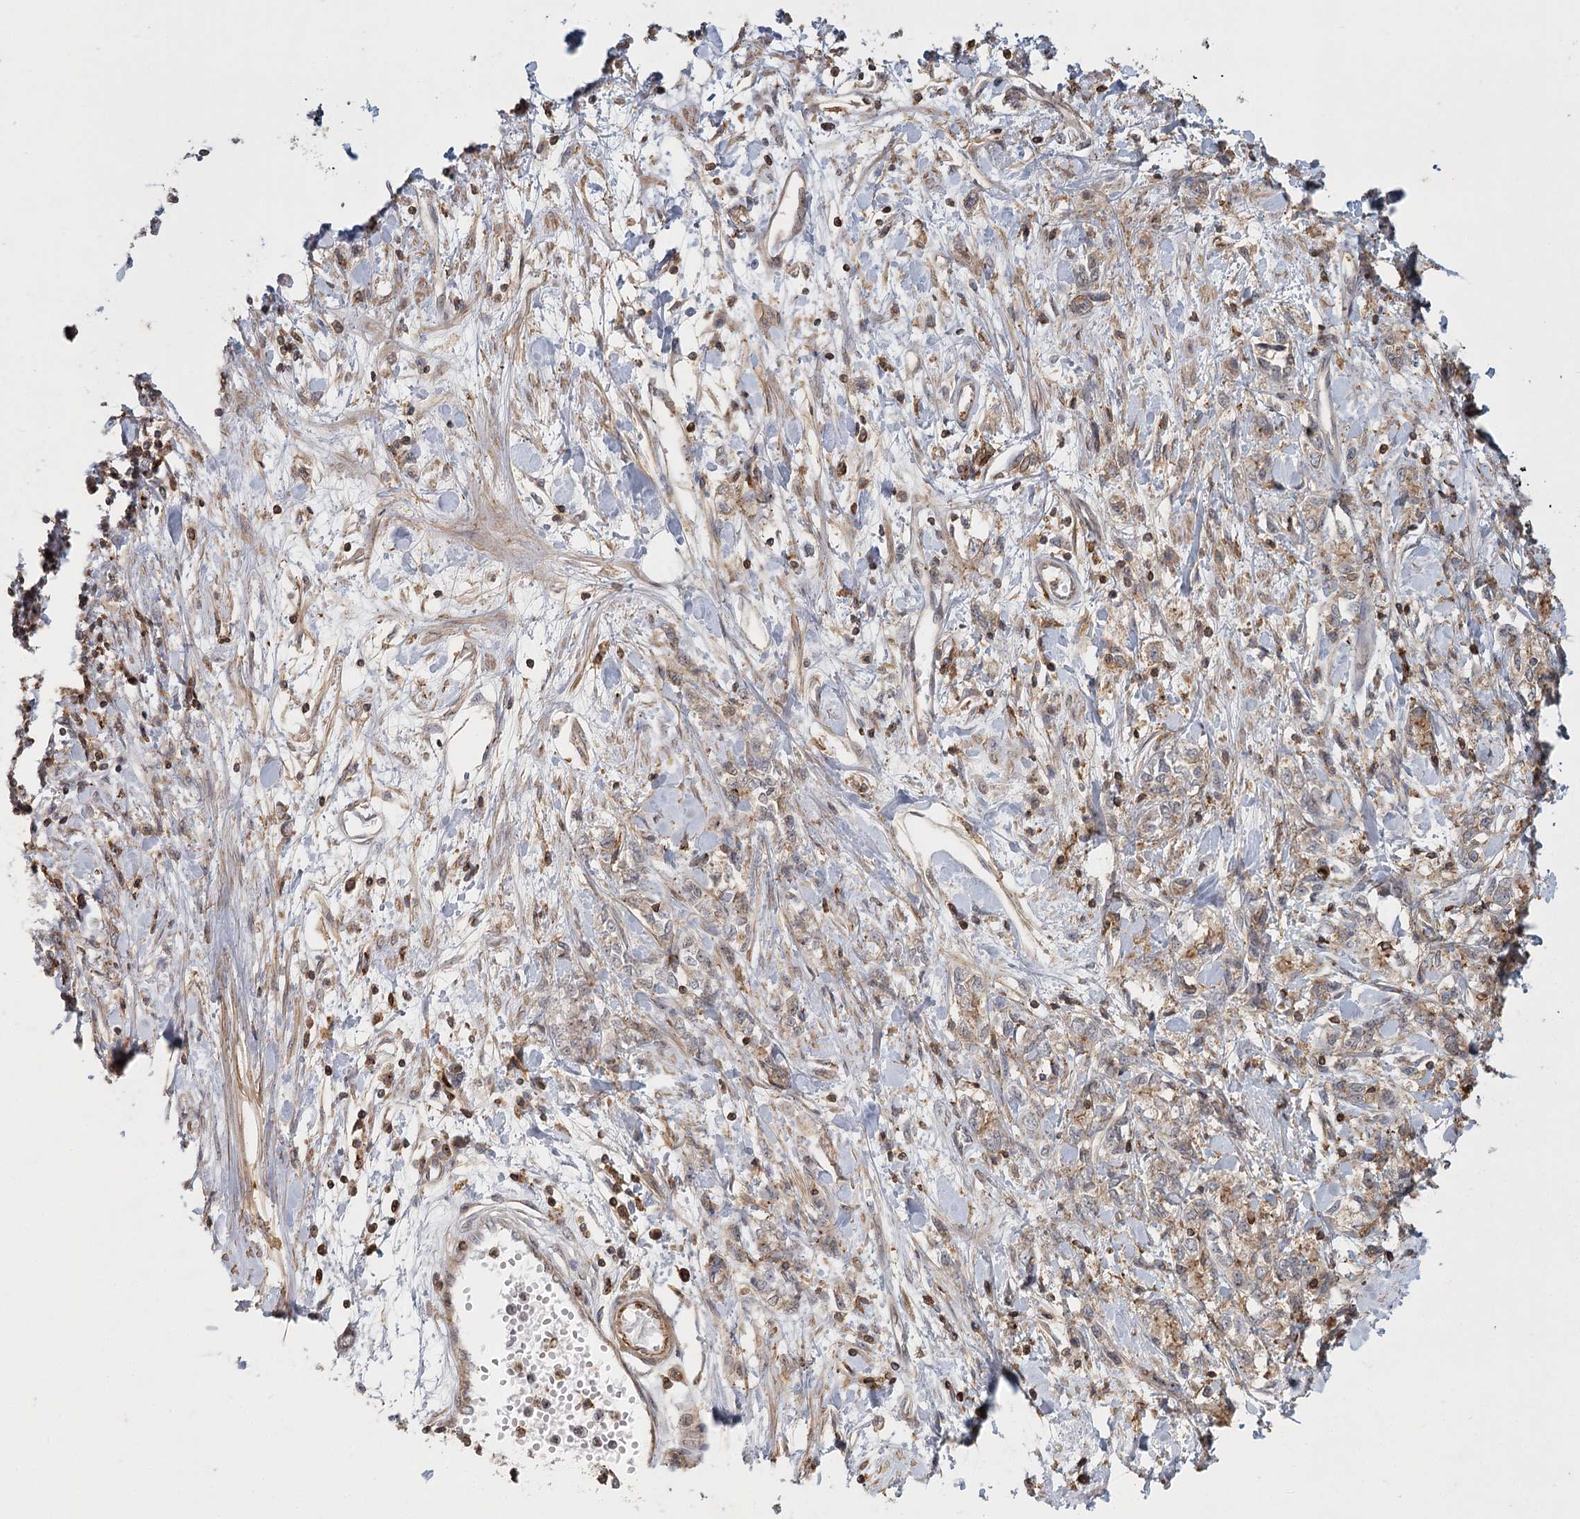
{"staining": {"intensity": "negative", "quantity": "none", "location": "none"}, "tissue": "stomach cancer", "cell_type": "Tumor cells", "image_type": "cancer", "snomed": [{"axis": "morphology", "description": "Adenocarcinoma, NOS"}, {"axis": "topography", "description": "Stomach"}], "caption": "Protein analysis of stomach adenocarcinoma displays no significant staining in tumor cells. The staining is performed using DAB brown chromogen with nuclei counter-stained in using hematoxylin.", "gene": "MEPE", "patient": {"sex": "female", "age": 76}}